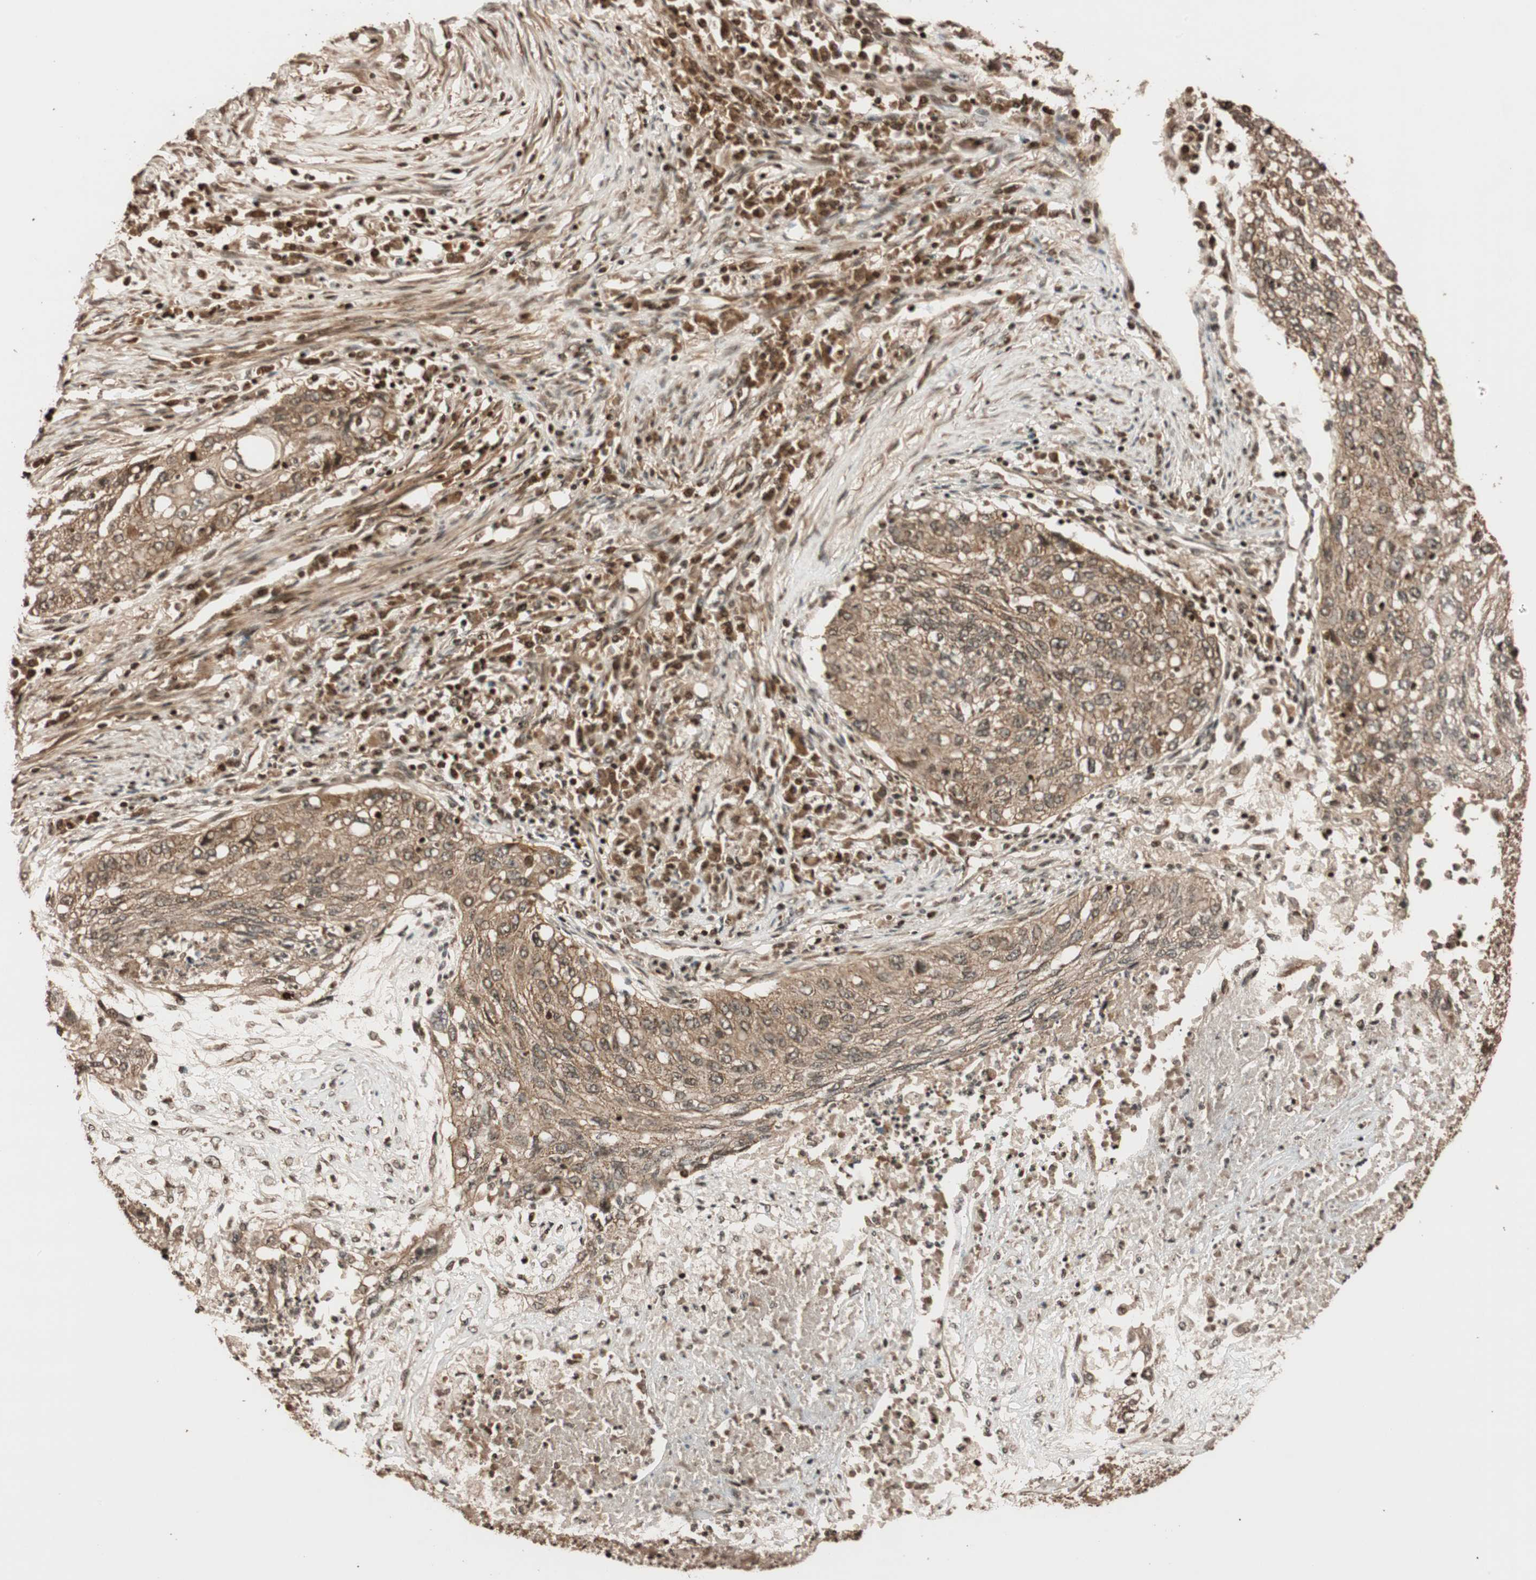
{"staining": {"intensity": "moderate", "quantity": ">75%", "location": "cytoplasmic/membranous"}, "tissue": "lung cancer", "cell_type": "Tumor cells", "image_type": "cancer", "snomed": [{"axis": "morphology", "description": "Squamous cell carcinoma, NOS"}, {"axis": "topography", "description": "Lung"}], "caption": "A brown stain shows moderate cytoplasmic/membranous positivity of a protein in human lung cancer (squamous cell carcinoma) tumor cells. The staining is performed using DAB brown chromogen to label protein expression. The nuclei are counter-stained blue using hematoxylin.", "gene": "ALKBH5", "patient": {"sex": "female", "age": 63}}